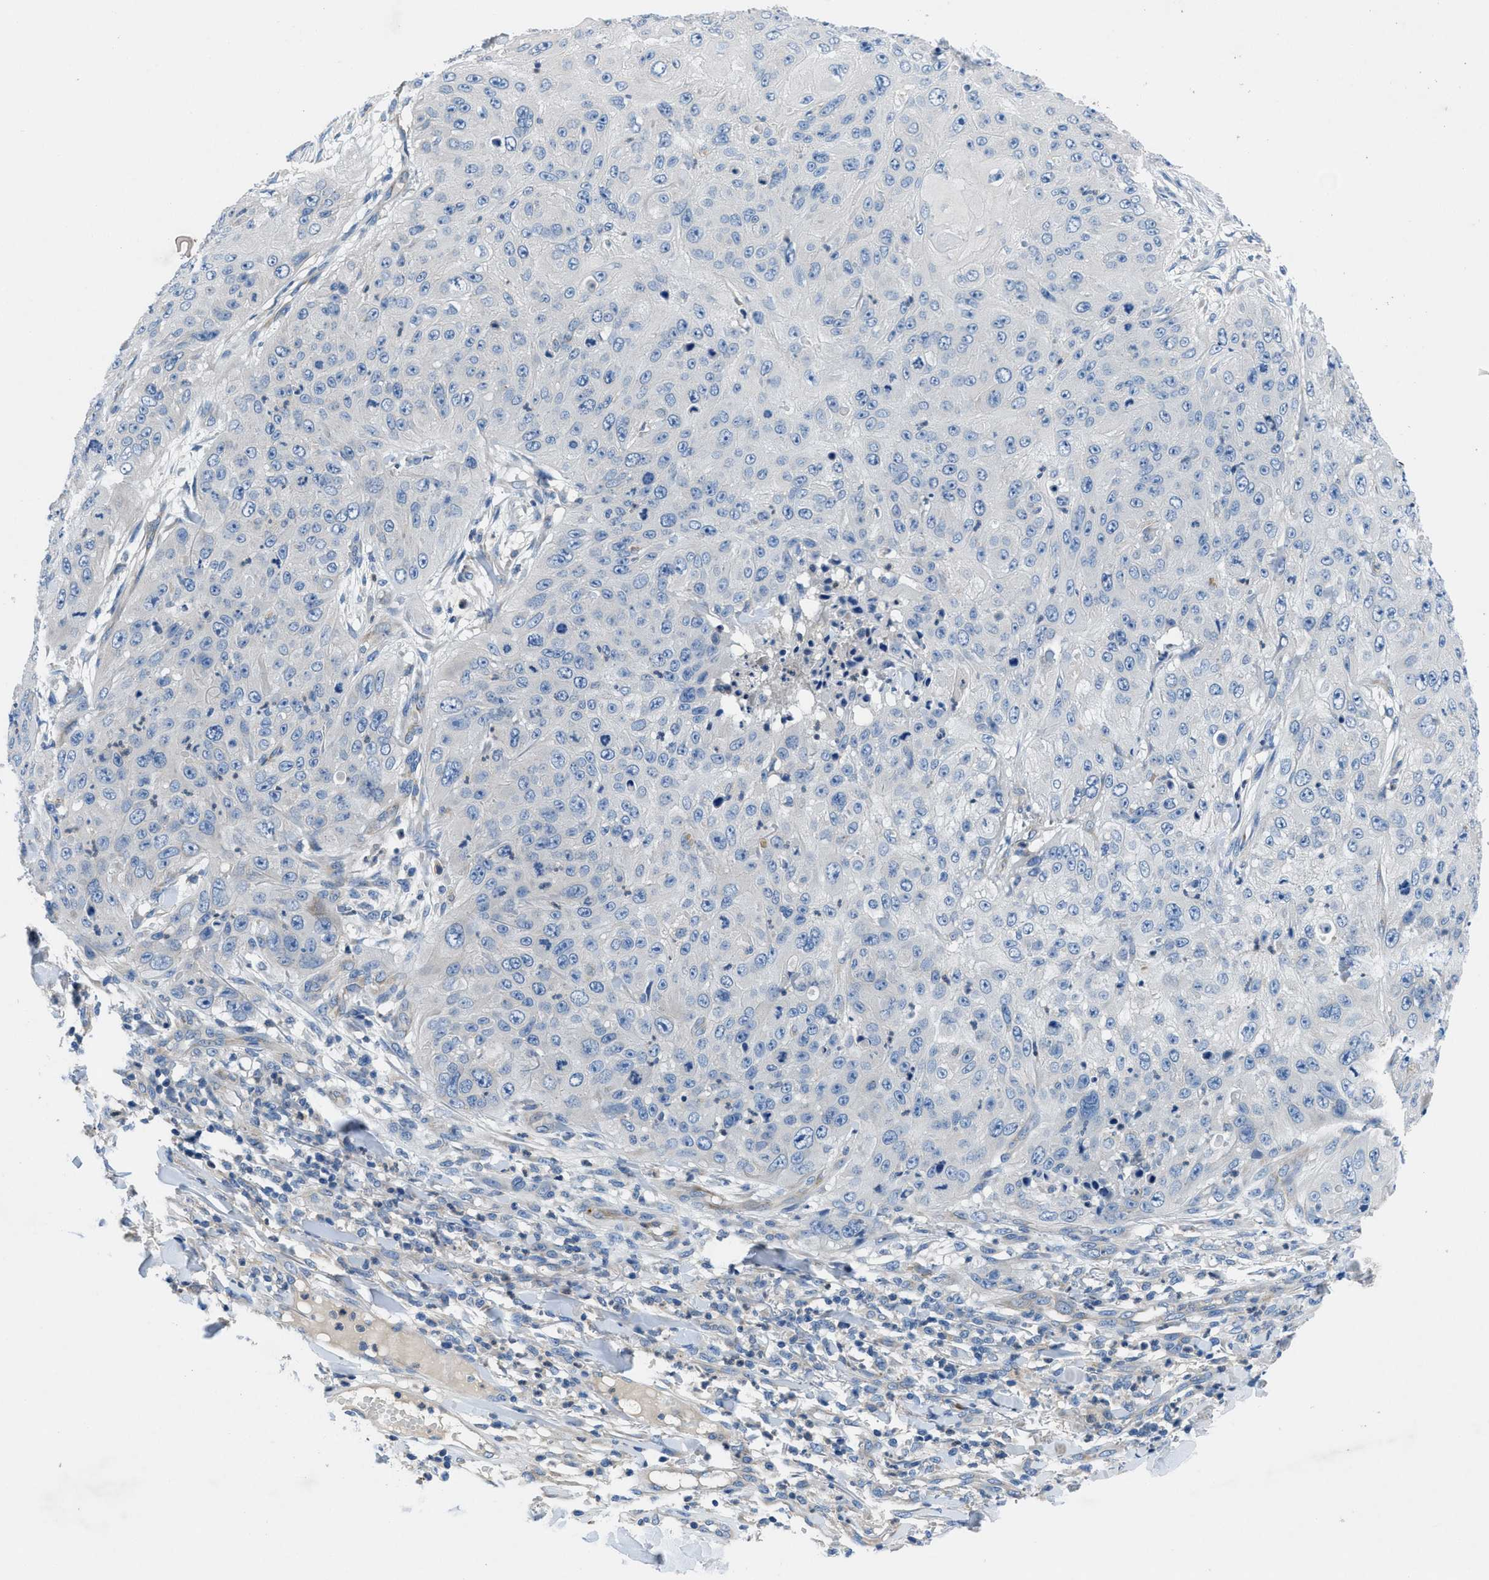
{"staining": {"intensity": "negative", "quantity": "none", "location": "none"}, "tissue": "skin cancer", "cell_type": "Tumor cells", "image_type": "cancer", "snomed": [{"axis": "morphology", "description": "Squamous cell carcinoma, NOS"}, {"axis": "topography", "description": "Skin"}], "caption": "Tumor cells are negative for protein expression in human skin cancer (squamous cell carcinoma).", "gene": "PGR", "patient": {"sex": "female", "age": 80}}